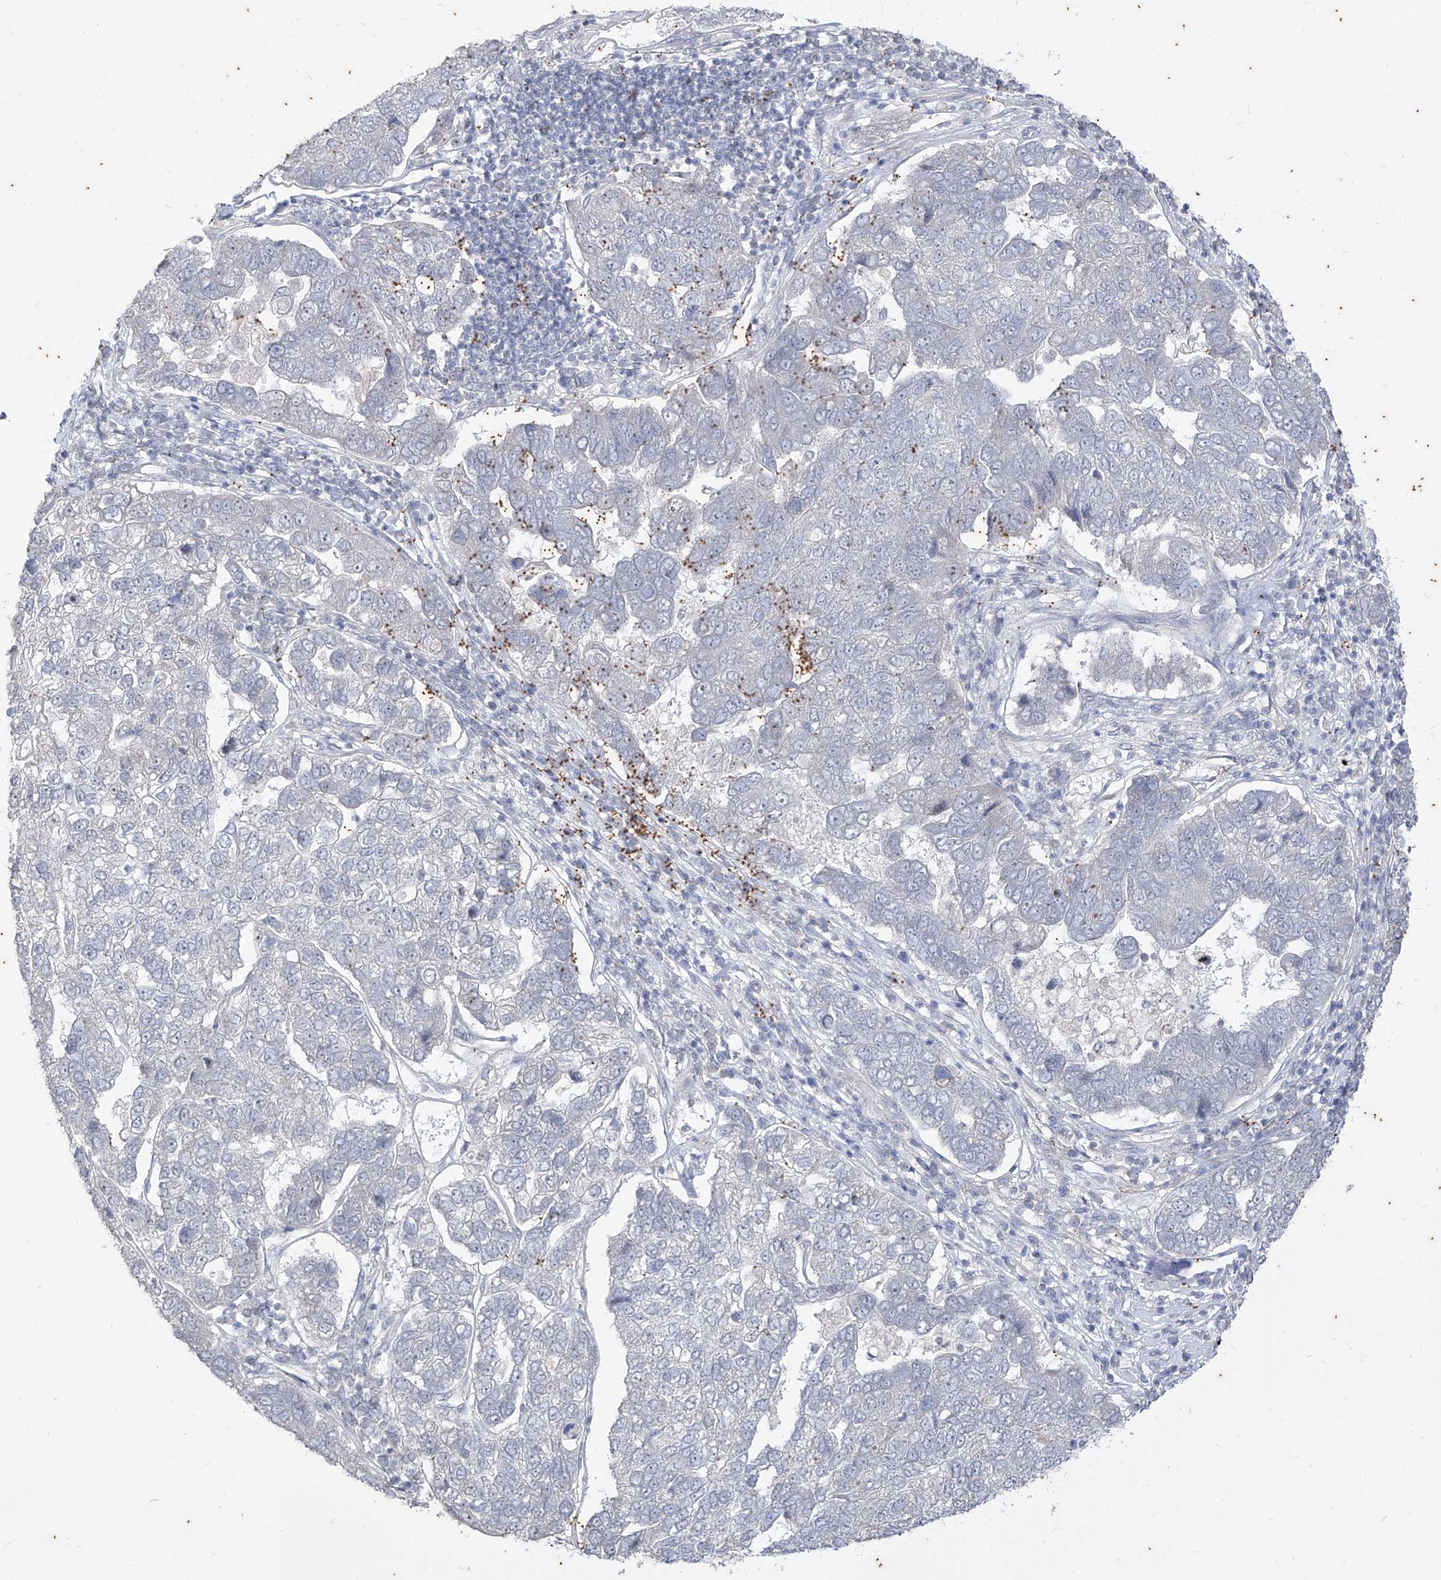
{"staining": {"intensity": "negative", "quantity": "none", "location": "none"}, "tissue": "pancreatic cancer", "cell_type": "Tumor cells", "image_type": "cancer", "snomed": [{"axis": "morphology", "description": "Adenocarcinoma, NOS"}, {"axis": "topography", "description": "Pancreas"}], "caption": "Tumor cells show no significant expression in pancreatic cancer.", "gene": "PHF20L1", "patient": {"sex": "female", "age": 61}}